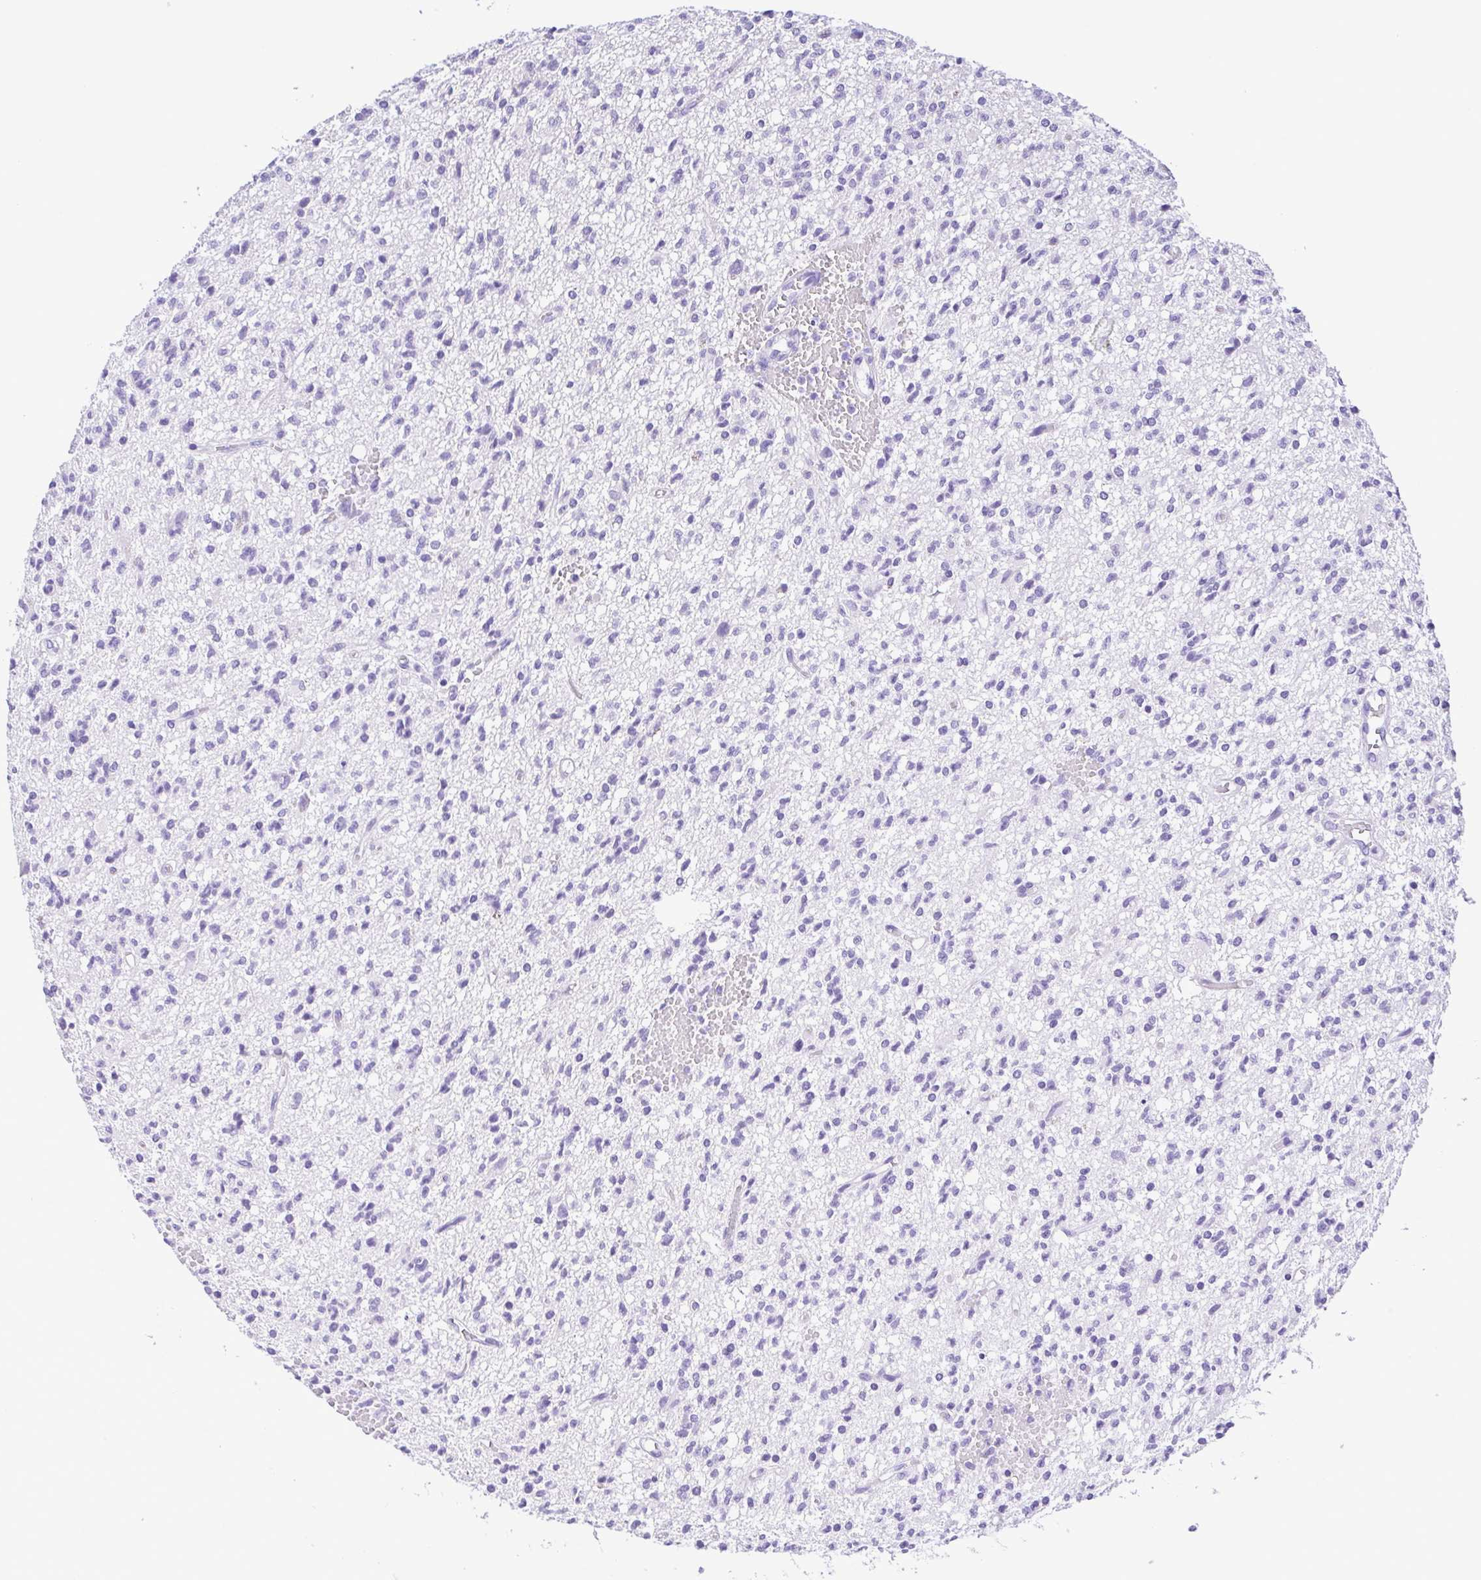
{"staining": {"intensity": "negative", "quantity": "none", "location": "none"}, "tissue": "glioma", "cell_type": "Tumor cells", "image_type": "cancer", "snomed": [{"axis": "morphology", "description": "Glioma, malignant, Low grade"}, {"axis": "topography", "description": "Brain"}], "caption": "A photomicrograph of glioma stained for a protein reveals no brown staining in tumor cells.", "gene": "PAK3", "patient": {"sex": "male", "age": 64}}